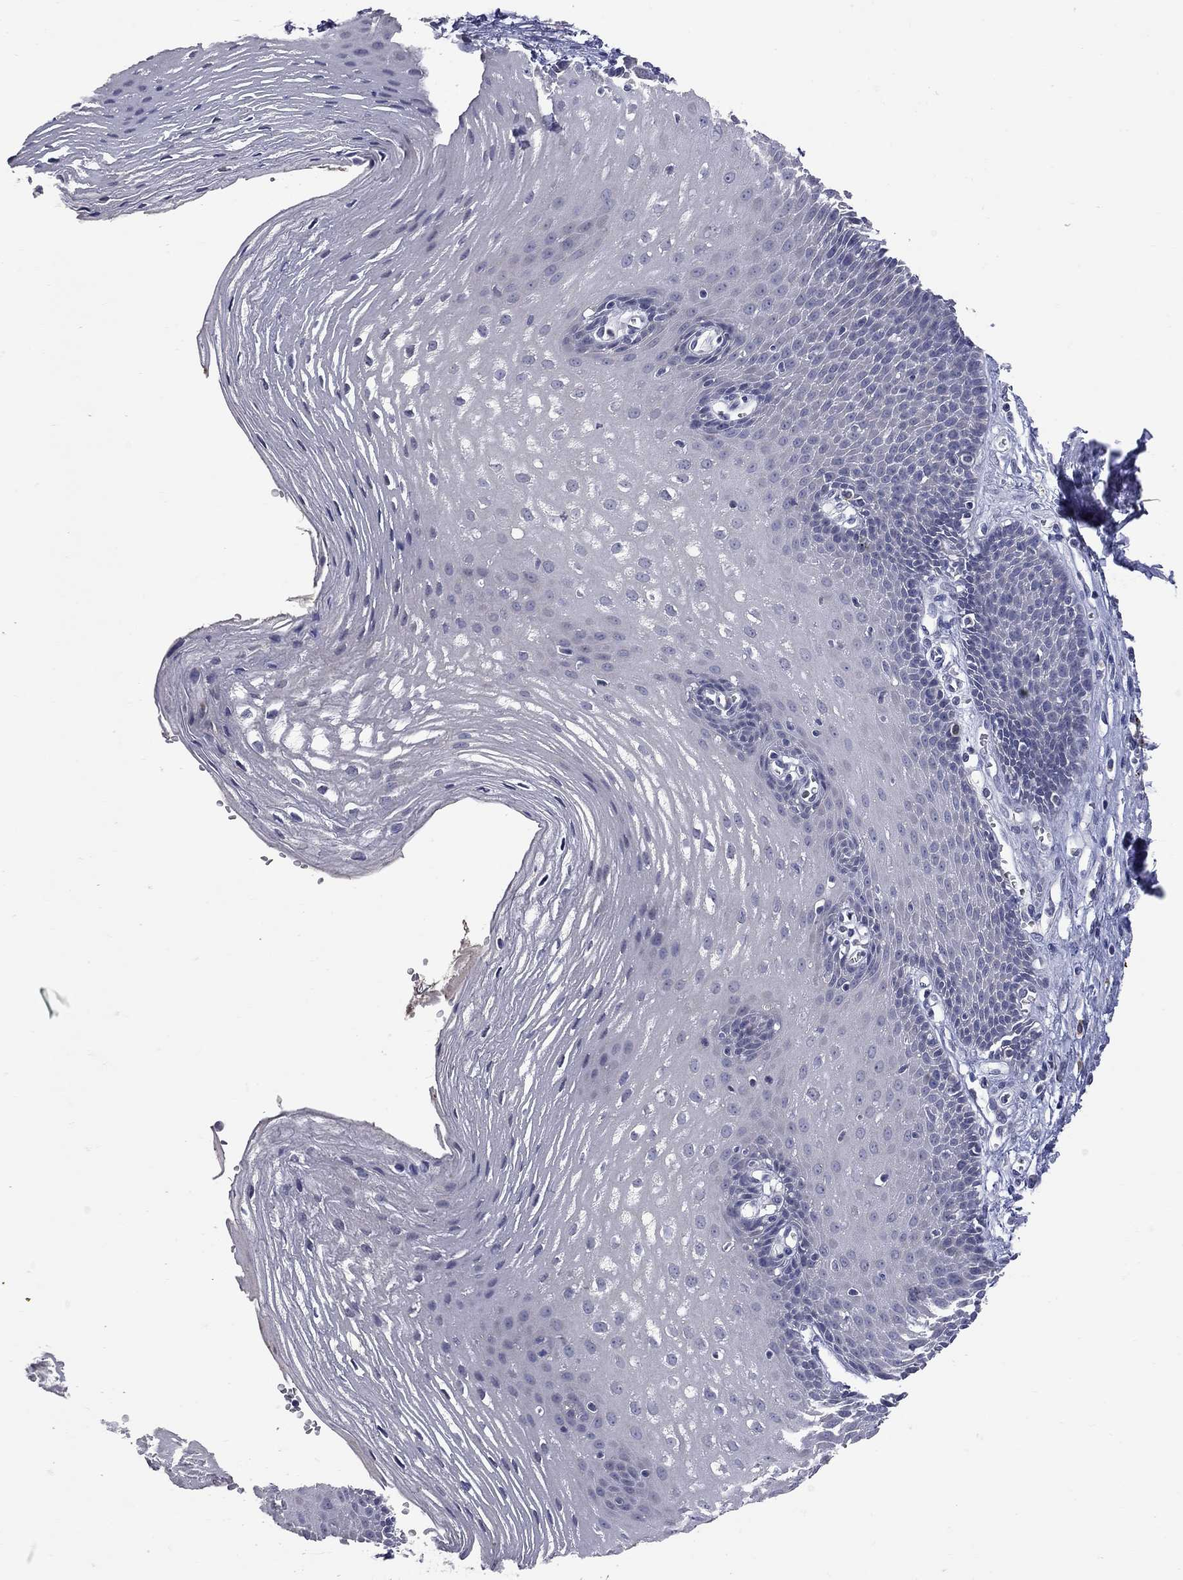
{"staining": {"intensity": "negative", "quantity": "none", "location": "none"}, "tissue": "esophagus", "cell_type": "Squamous epithelial cells", "image_type": "normal", "snomed": [{"axis": "morphology", "description": "Normal tissue, NOS"}, {"axis": "topography", "description": "Esophagus"}], "caption": "DAB immunohistochemical staining of normal human esophagus reveals no significant expression in squamous epithelial cells. Nuclei are stained in blue.", "gene": "NOS2", "patient": {"sex": "male", "age": 72}}